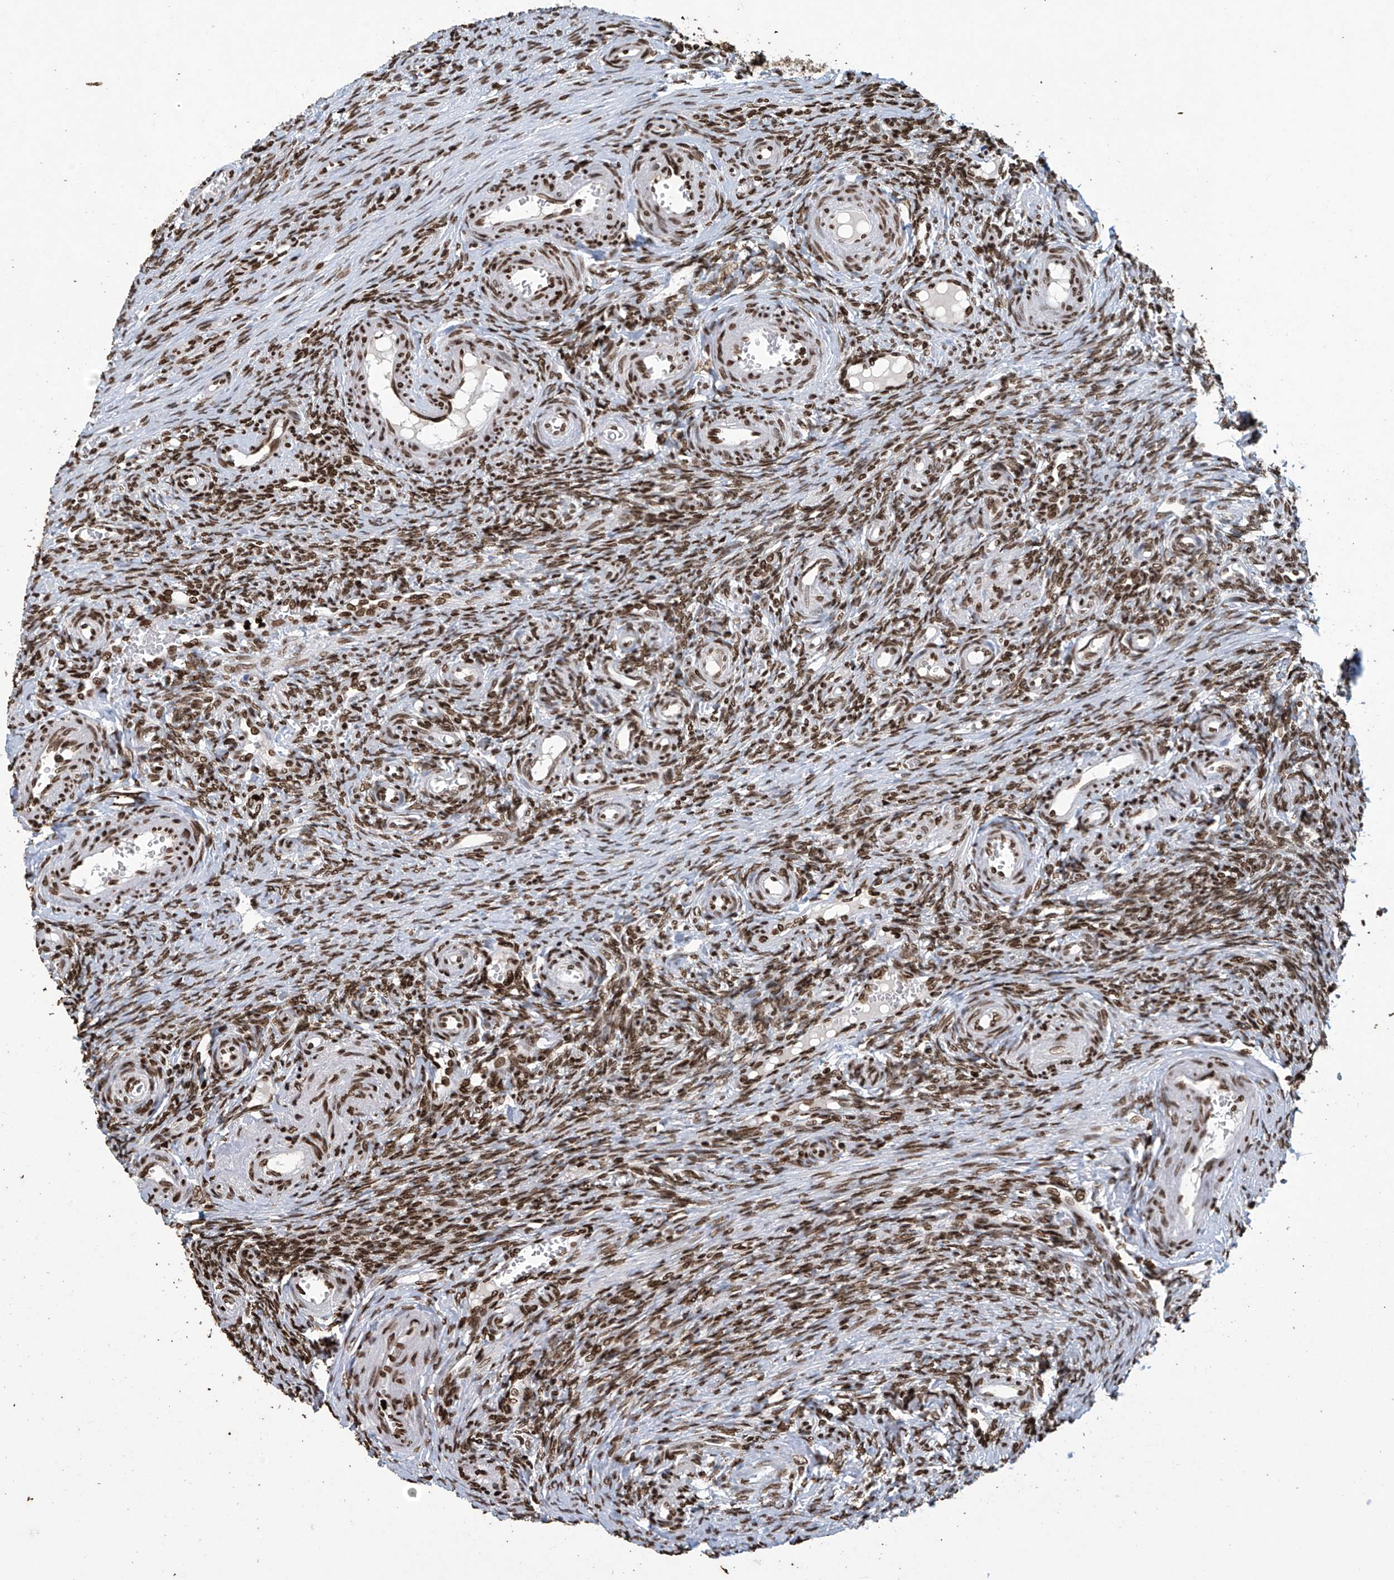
{"staining": {"intensity": "strong", "quantity": ">75%", "location": "nuclear"}, "tissue": "ovary", "cell_type": "Ovarian stroma cells", "image_type": "normal", "snomed": [{"axis": "morphology", "description": "Adenocarcinoma, NOS"}, {"axis": "topography", "description": "Endometrium"}], "caption": "Protein expression by immunohistochemistry (IHC) reveals strong nuclear expression in approximately >75% of ovarian stroma cells in normal ovary. Using DAB (brown) and hematoxylin (blue) stains, captured at high magnification using brightfield microscopy.", "gene": "H4C16", "patient": {"sex": "female", "age": 32}}